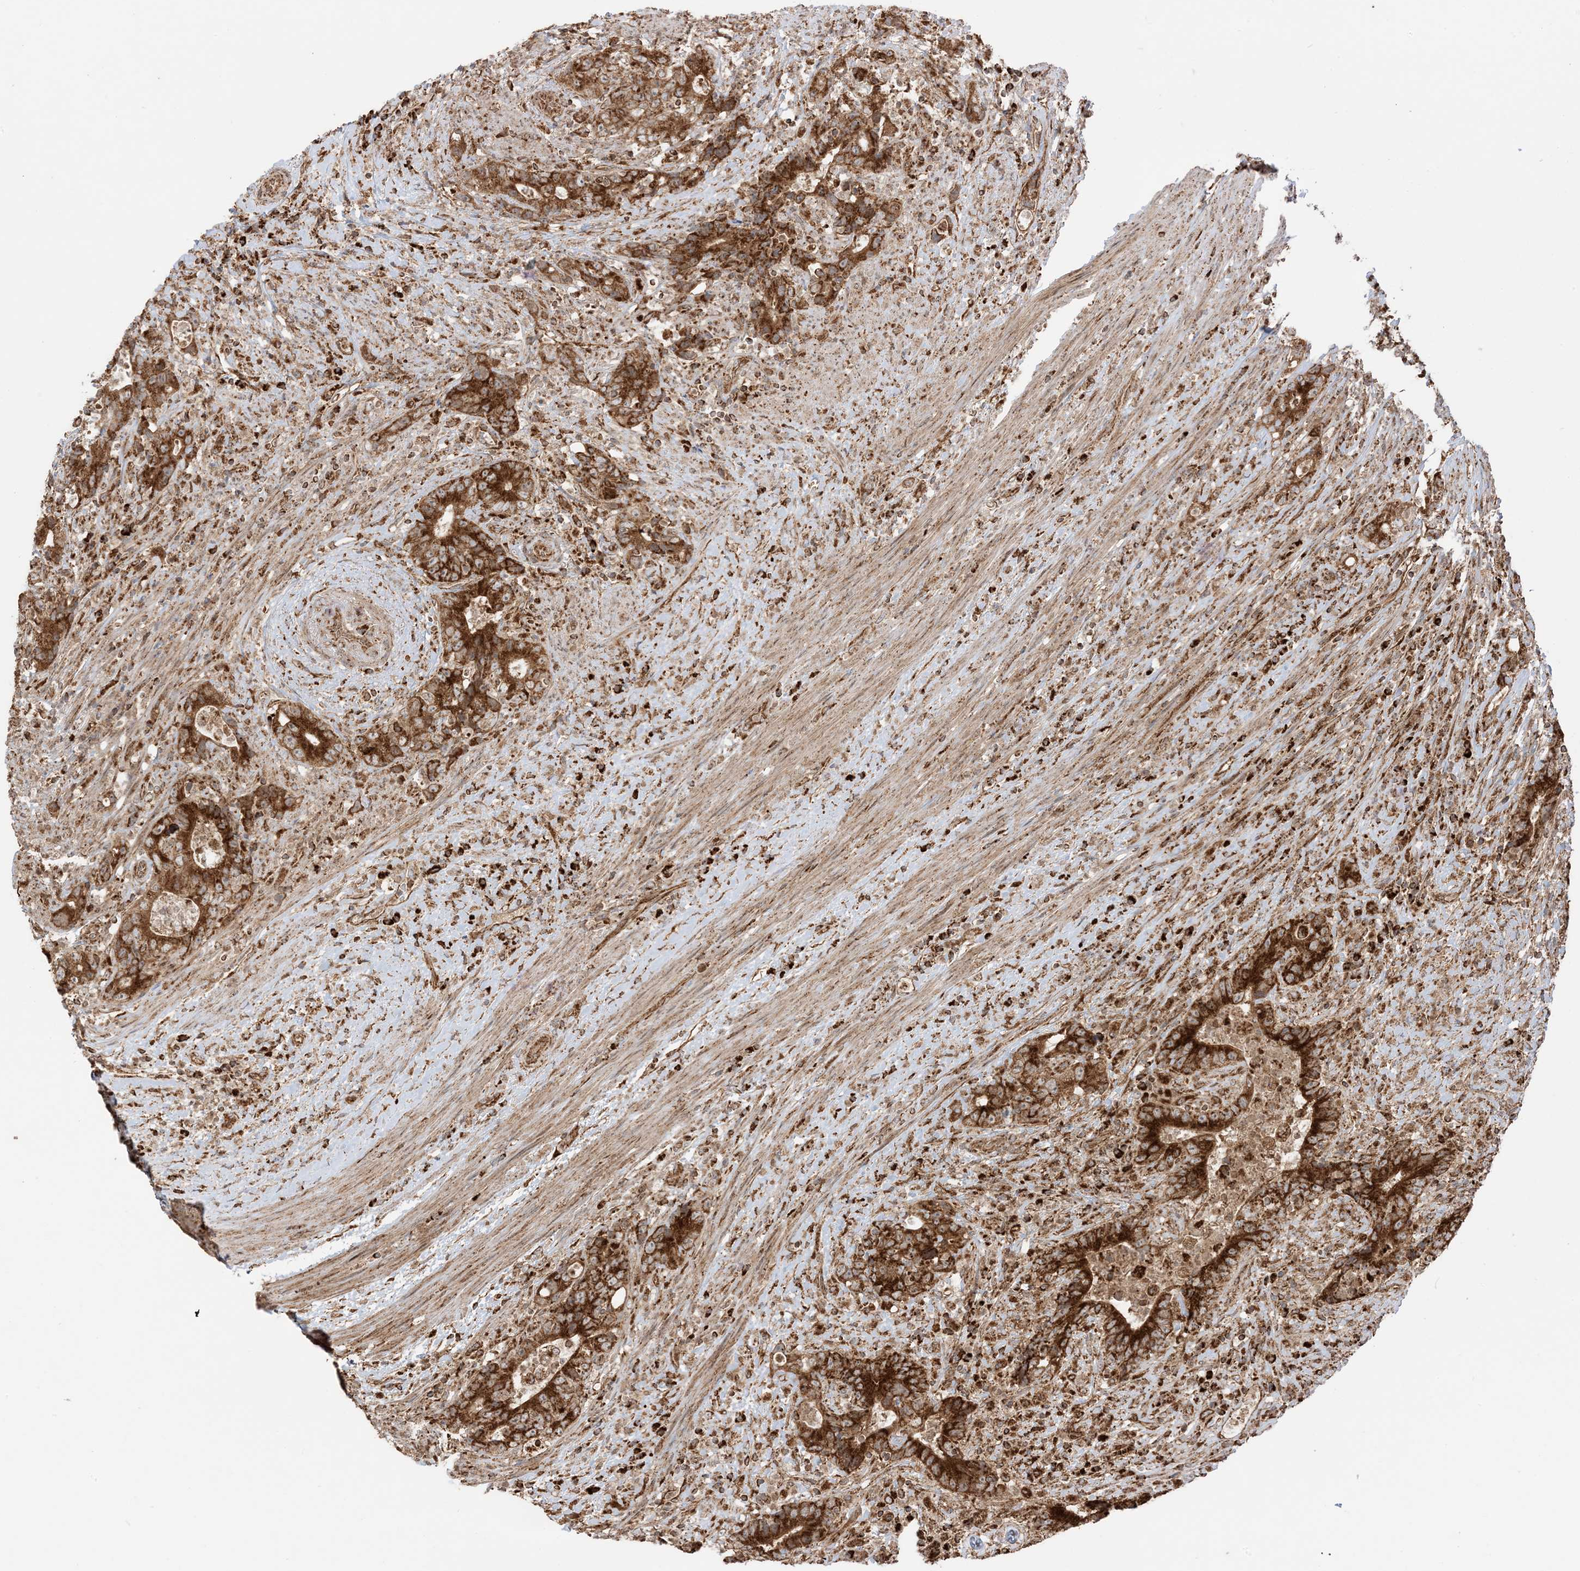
{"staining": {"intensity": "strong", "quantity": ">75%", "location": "cytoplasmic/membranous"}, "tissue": "colorectal cancer", "cell_type": "Tumor cells", "image_type": "cancer", "snomed": [{"axis": "morphology", "description": "Adenocarcinoma, NOS"}, {"axis": "topography", "description": "Colon"}], "caption": "Tumor cells display strong cytoplasmic/membranous expression in about >75% of cells in adenocarcinoma (colorectal).", "gene": "N4BP3", "patient": {"sex": "female", "age": 75}}